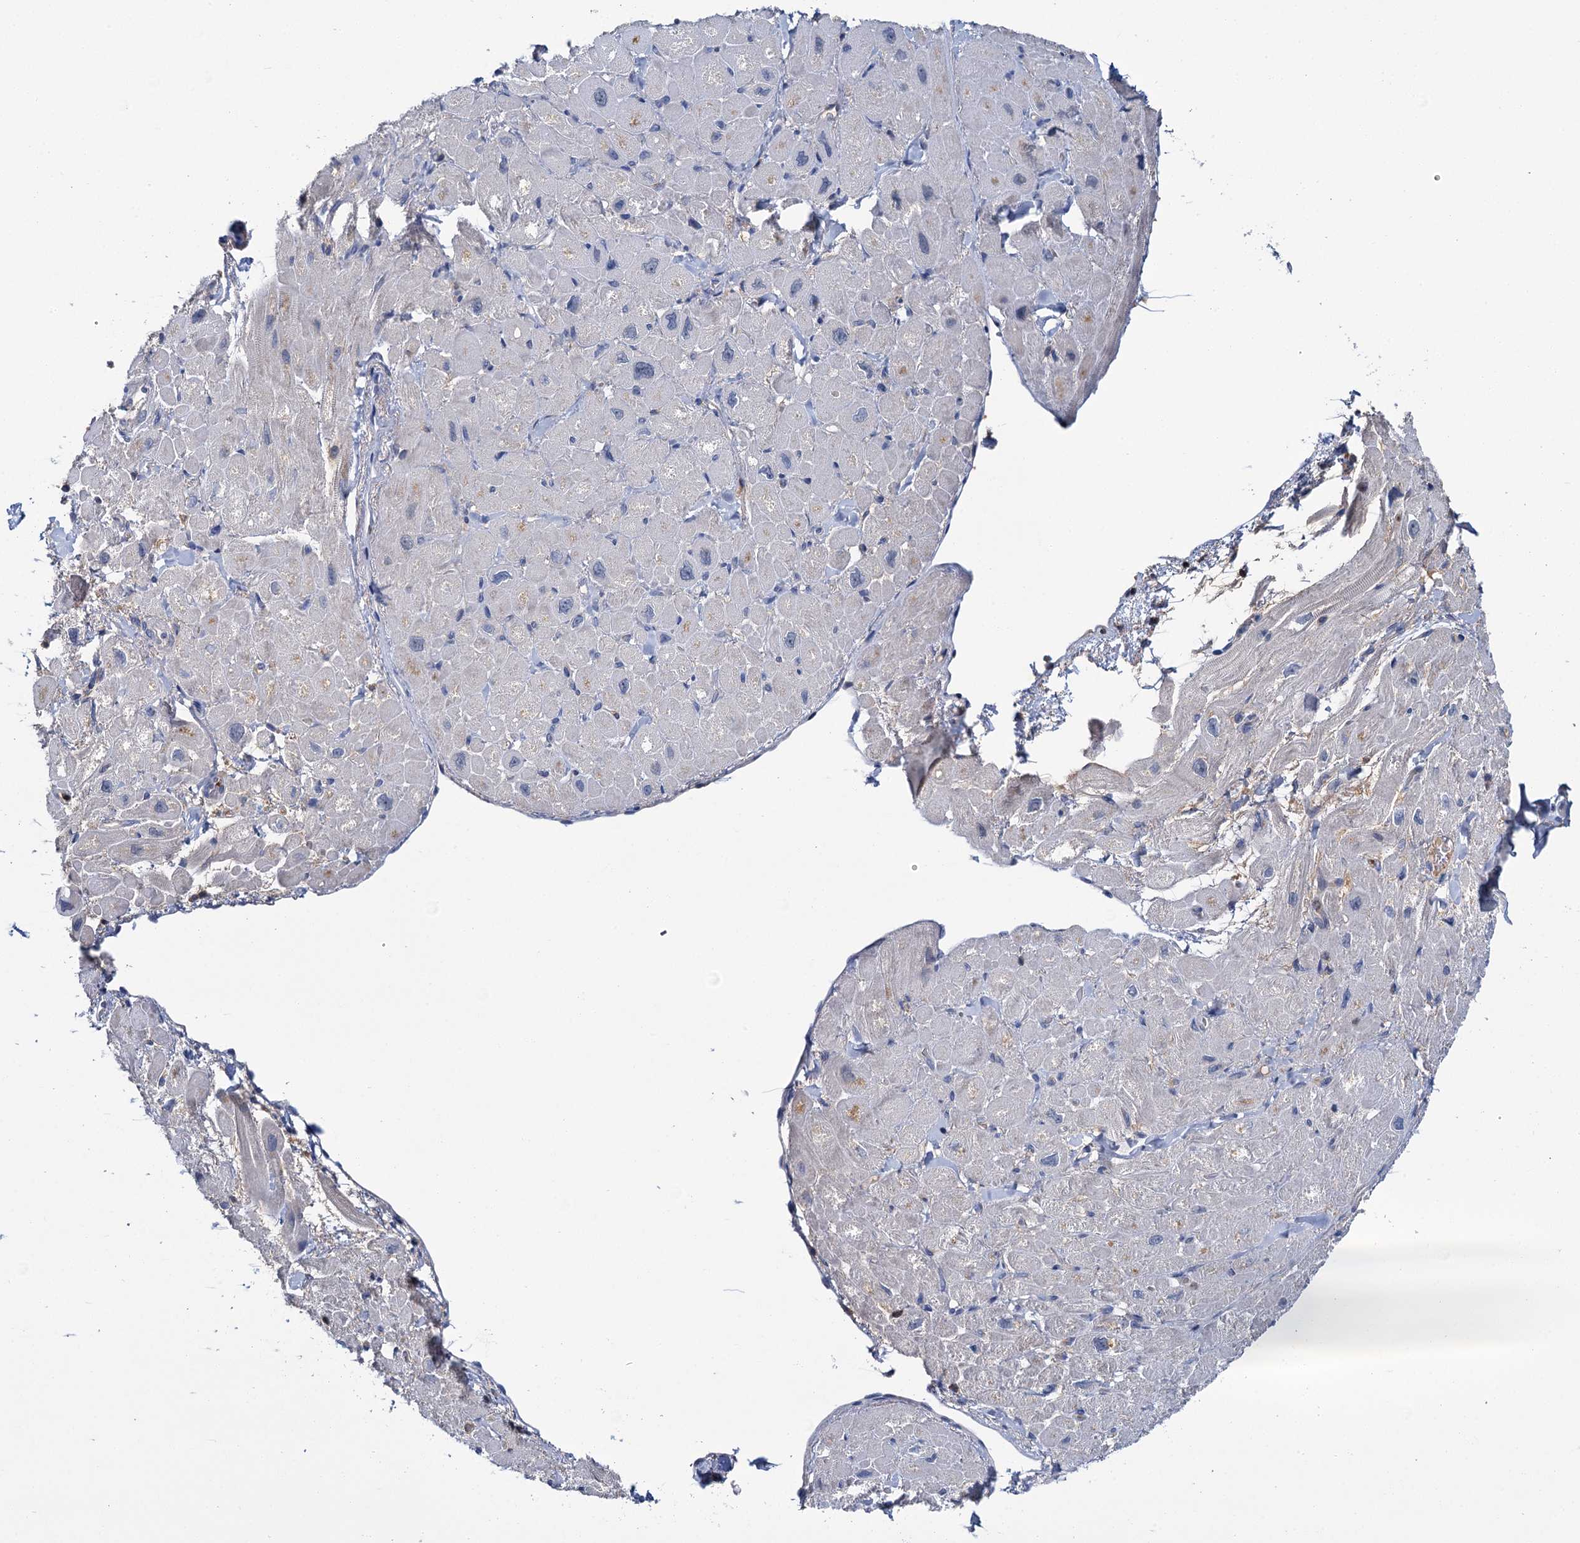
{"staining": {"intensity": "weak", "quantity": "<25%", "location": "cytoplasmic/membranous"}, "tissue": "heart muscle", "cell_type": "Cardiomyocytes", "image_type": "normal", "snomed": [{"axis": "morphology", "description": "Normal tissue, NOS"}, {"axis": "topography", "description": "Heart"}], "caption": "IHC photomicrograph of benign heart muscle: human heart muscle stained with DAB (3,3'-diaminobenzidine) displays no significant protein expression in cardiomyocytes.", "gene": "FGFR2", "patient": {"sex": "male", "age": 65}}